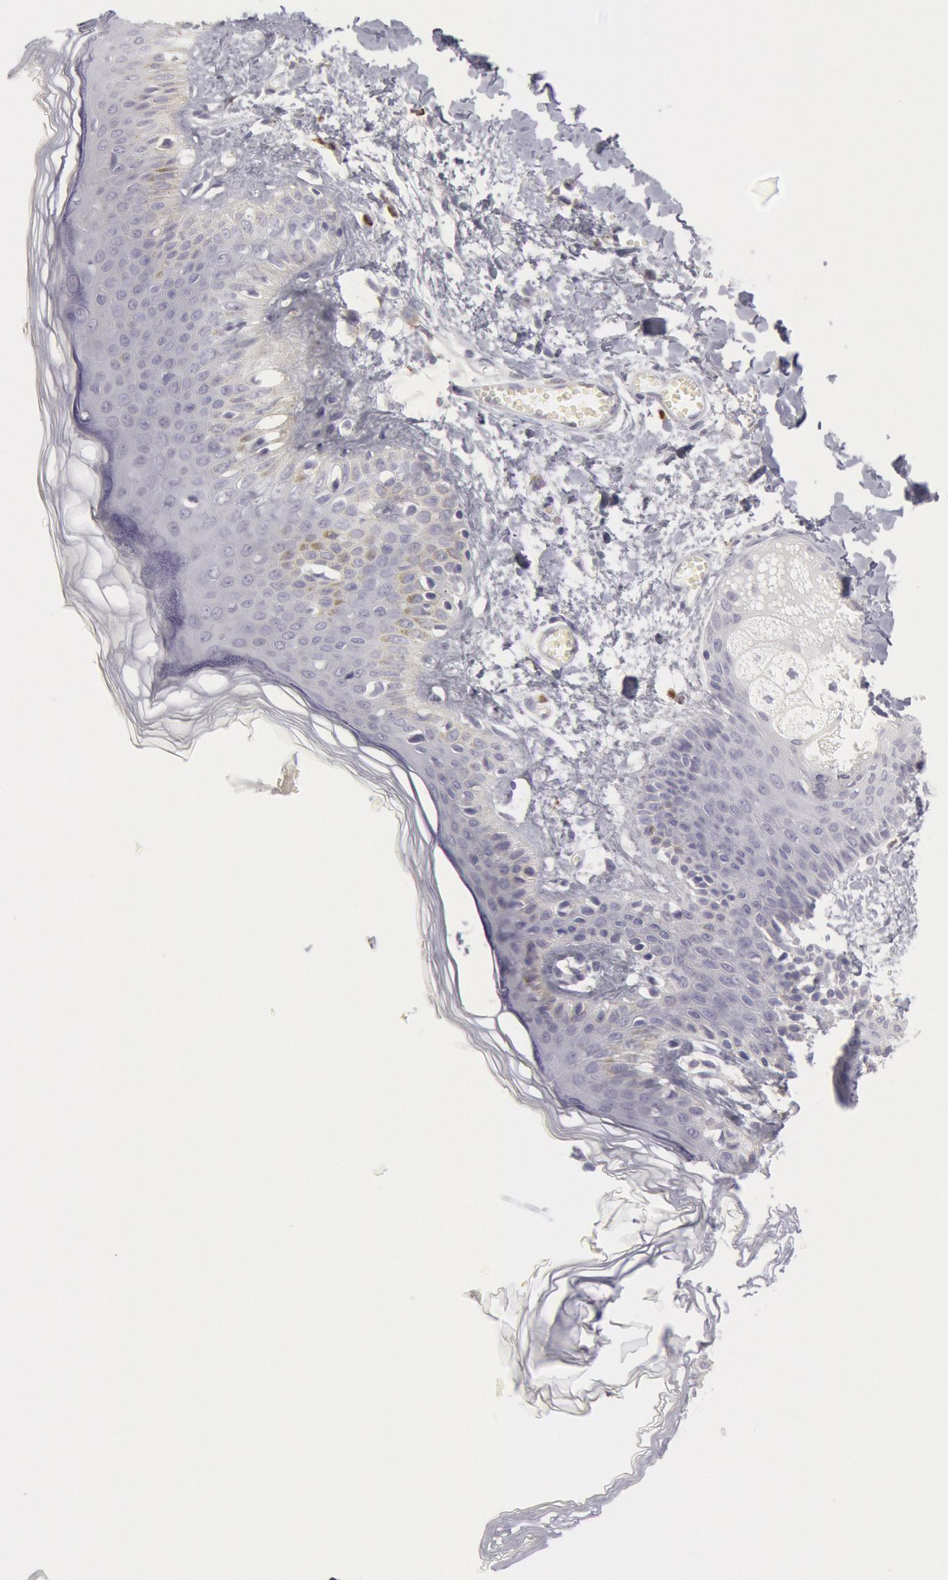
{"staining": {"intensity": "negative", "quantity": "none", "location": "none"}, "tissue": "skin", "cell_type": "Fibroblasts", "image_type": "normal", "snomed": [{"axis": "morphology", "description": "Normal tissue, NOS"}, {"axis": "morphology", "description": "Sarcoma, NOS"}, {"axis": "topography", "description": "Skin"}, {"axis": "topography", "description": "Soft tissue"}], "caption": "The histopathology image demonstrates no significant expression in fibroblasts of skin.", "gene": "FCN1", "patient": {"sex": "female", "age": 51}}